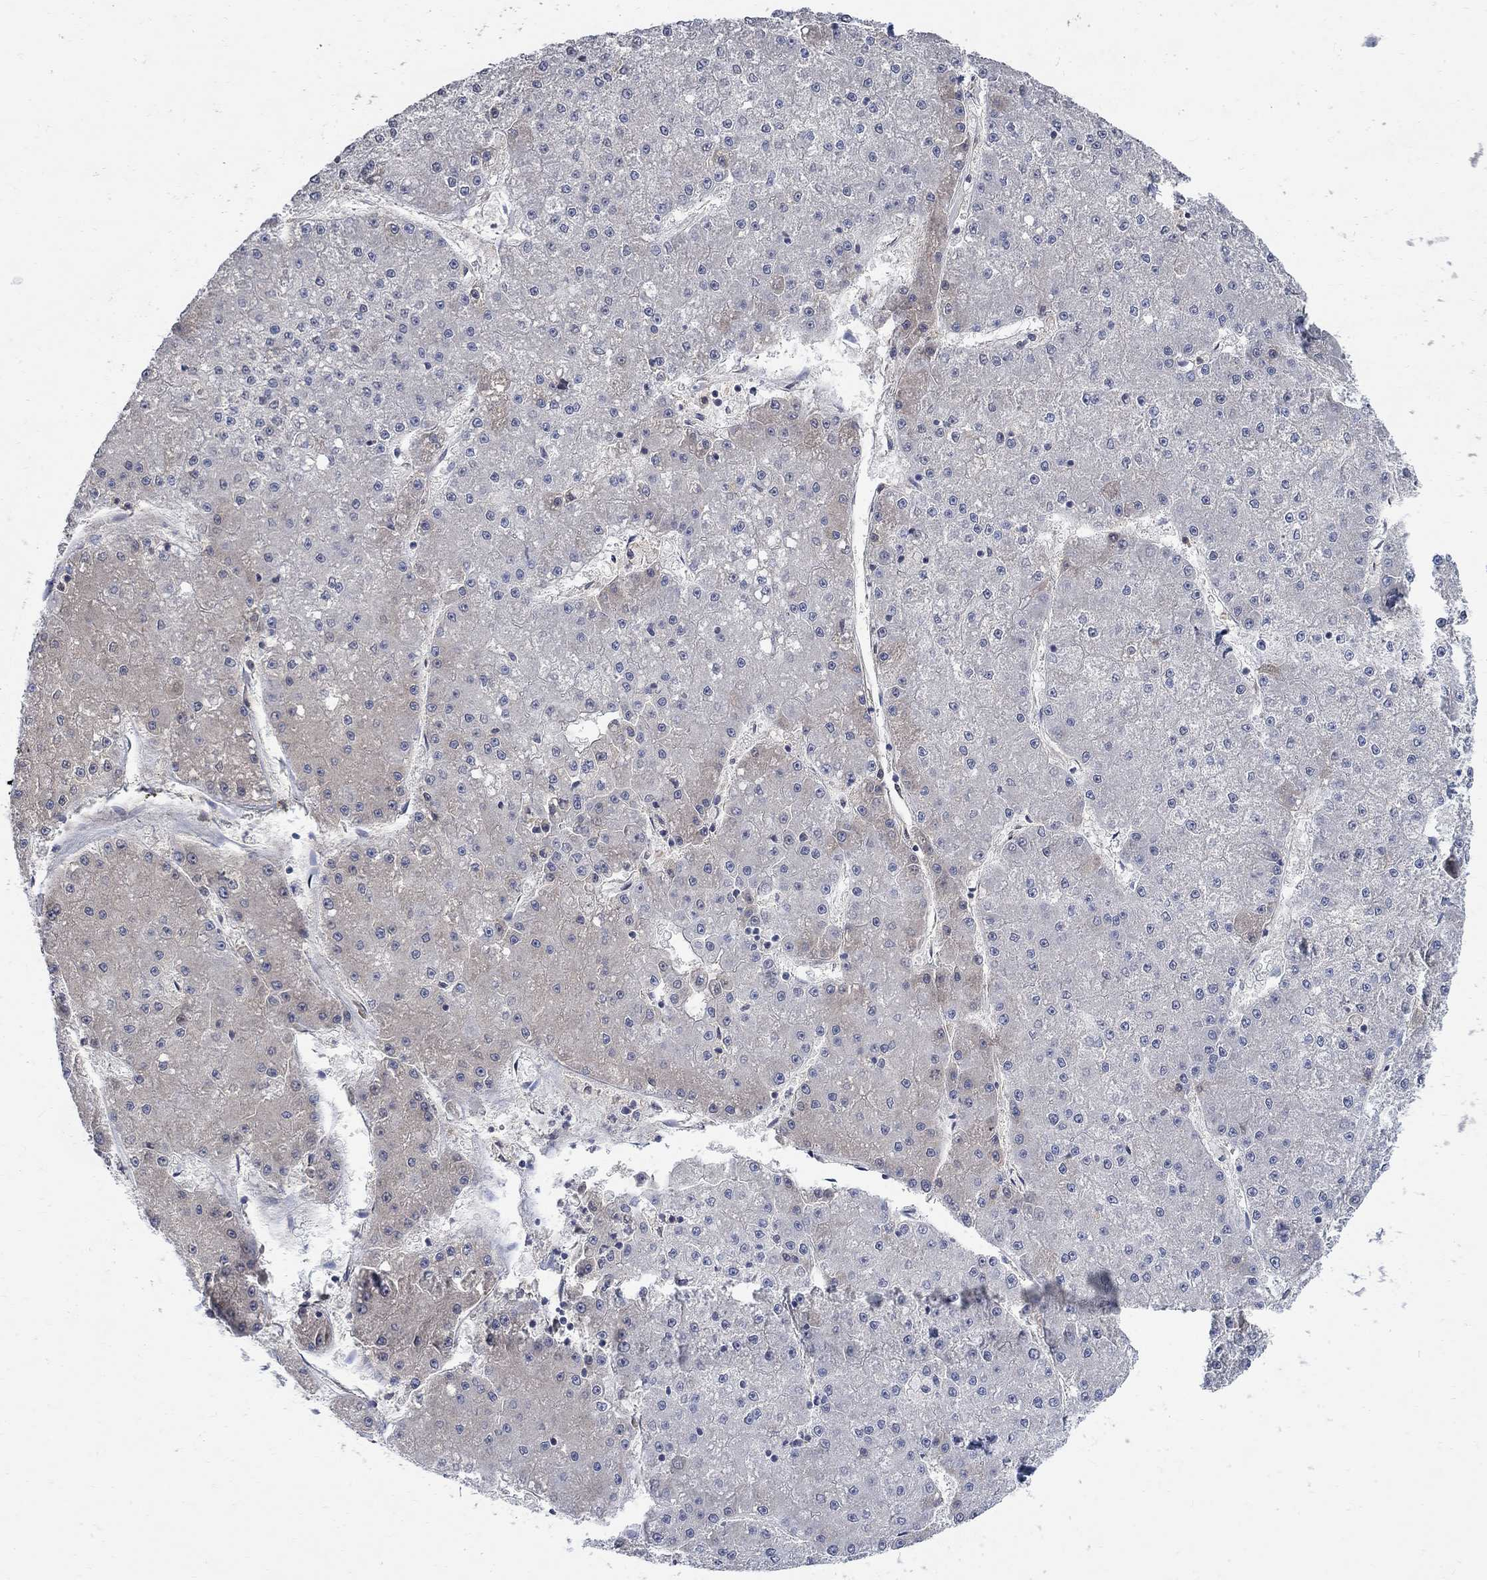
{"staining": {"intensity": "negative", "quantity": "none", "location": "none"}, "tissue": "liver cancer", "cell_type": "Tumor cells", "image_type": "cancer", "snomed": [{"axis": "morphology", "description": "Carcinoma, Hepatocellular, NOS"}, {"axis": "topography", "description": "Liver"}], "caption": "Tumor cells show no significant protein positivity in liver cancer.", "gene": "TMEM169", "patient": {"sex": "male", "age": 73}}